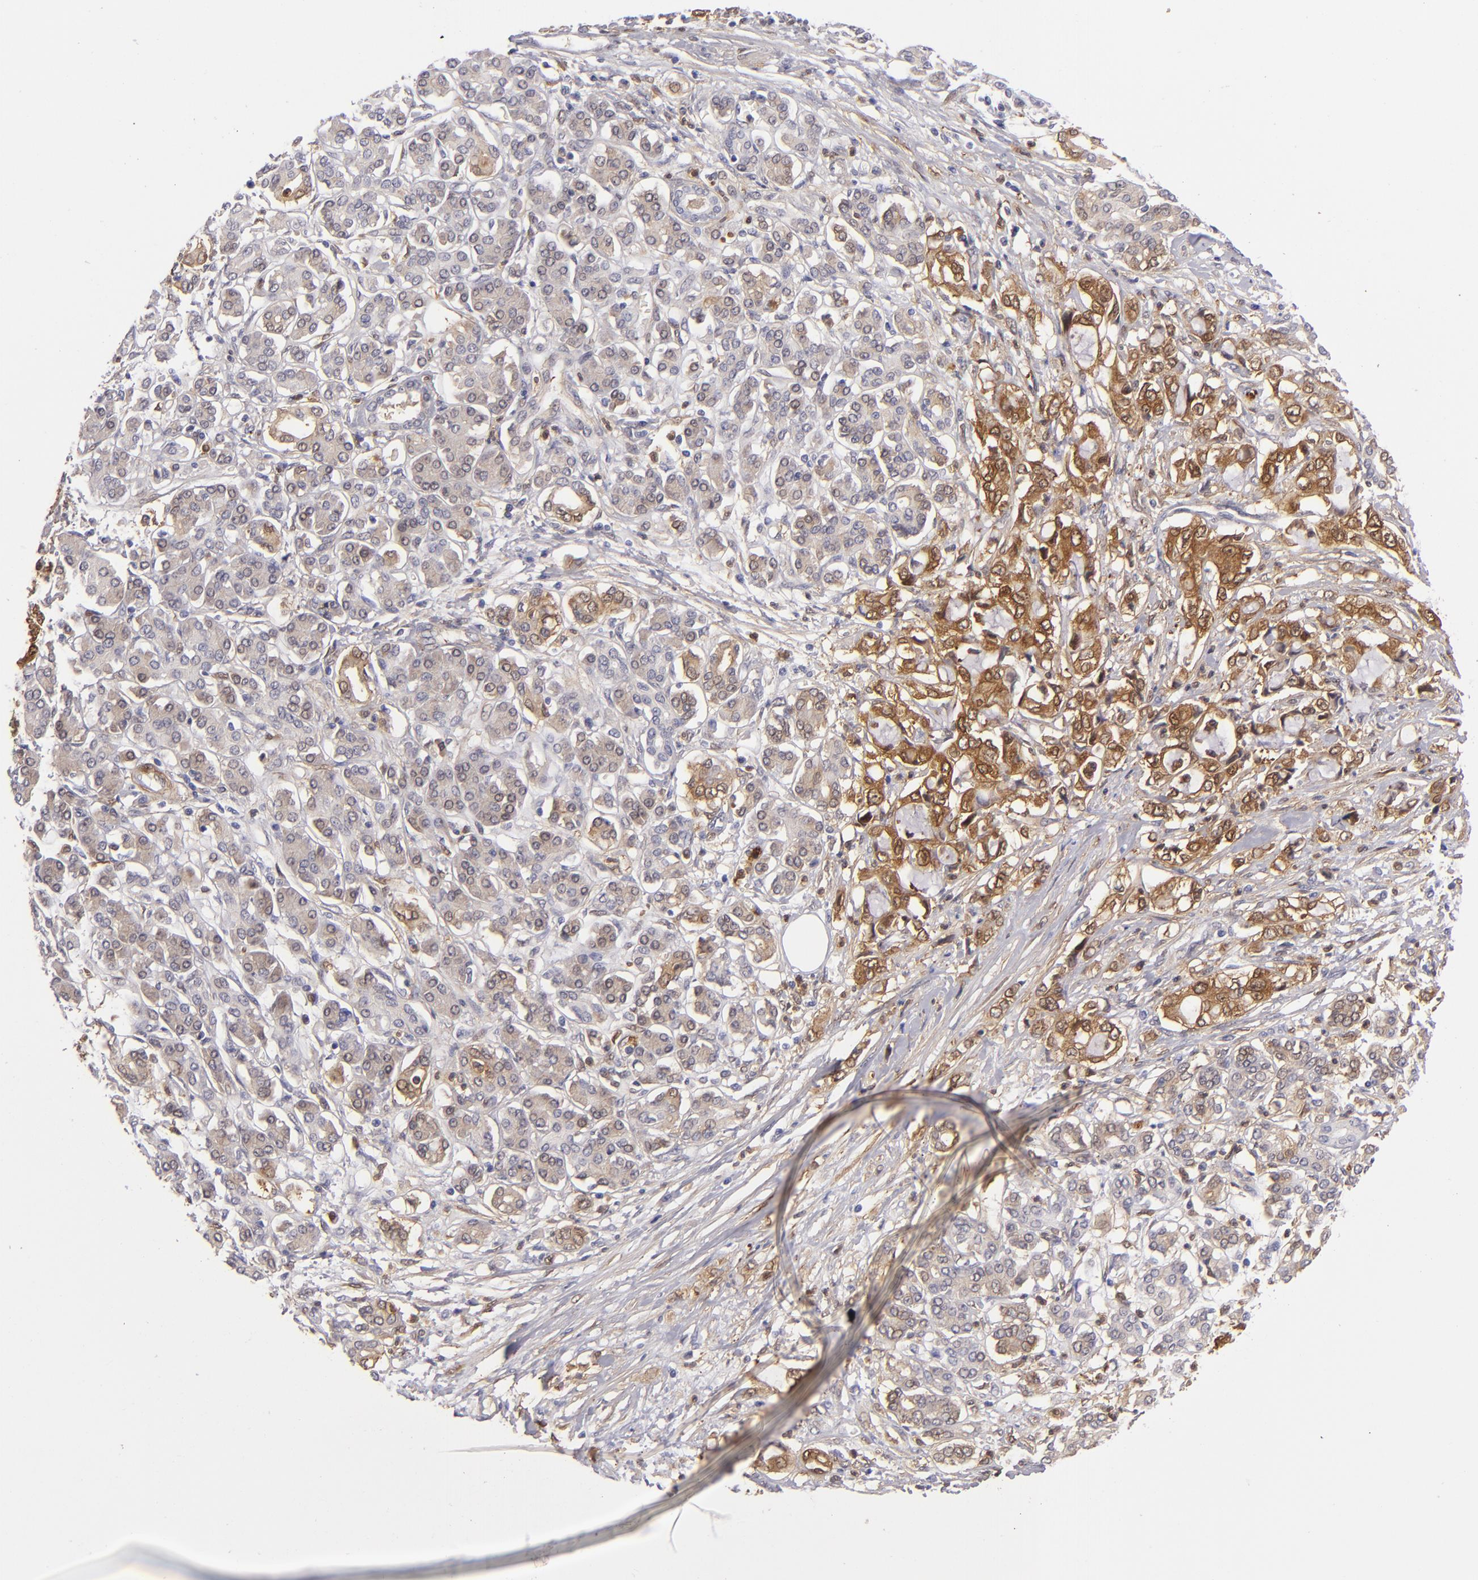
{"staining": {"intensity": "moderate", "quantity": ">75%", "location": "cytoplasmic/membranous"}, "tissue": "pancreatic cancer", "cell_type": "Tumor cells", "image_type": "cancer", "snomed": [{"axis": "morphology", "description": "Adenocarcinoma, NOS"}, {"axis": "topography", "description": "Pancreas"}], "caption": "An immunohistochemistry image of neoplastic tissue is shown. Protein staining in brown highlights moderate cytoplasmic/membranous positivity in adenocarcinoma (pancreatic) within tumor cells.", "gene": "VCL", "patient": {"sex": "female", "age": 70}}